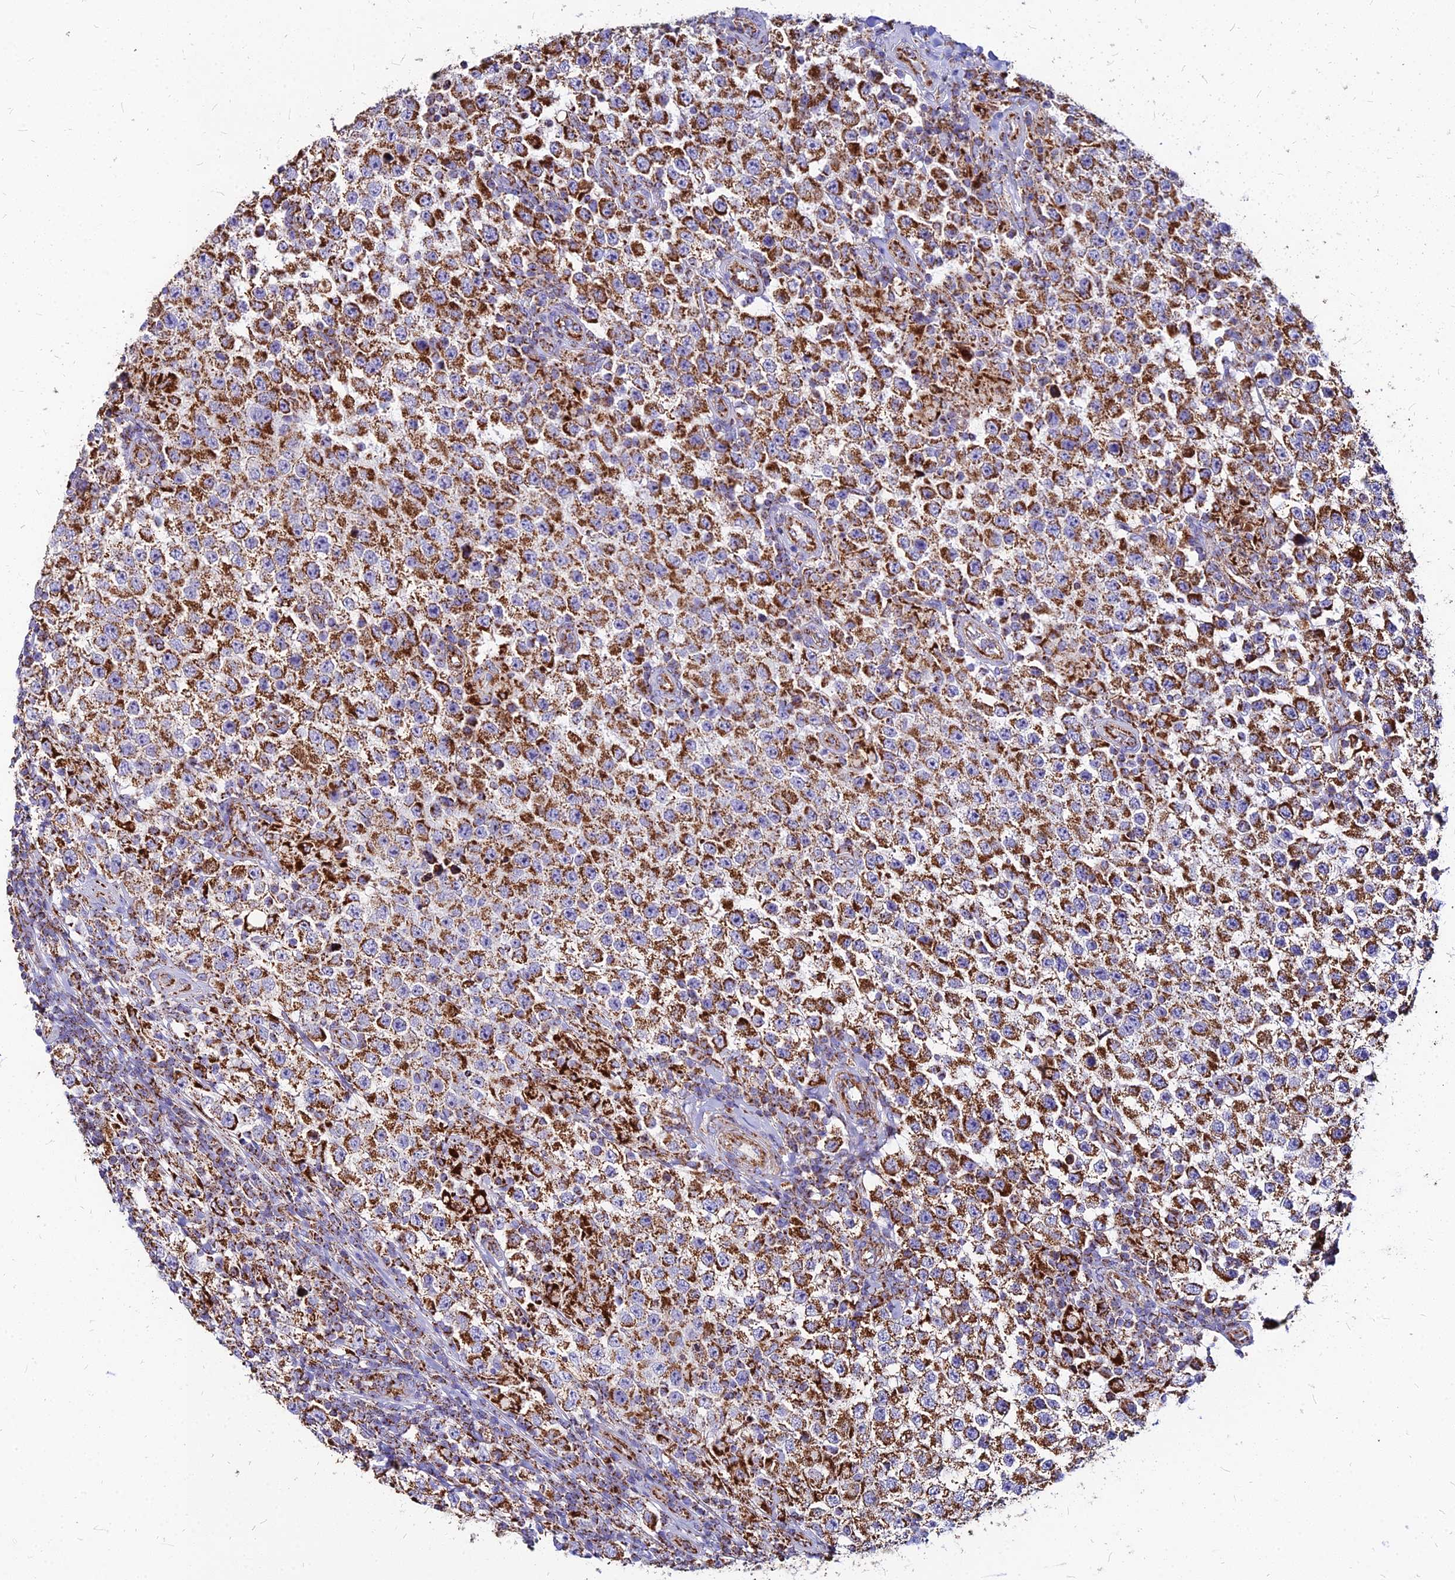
{"staining": {"intensity": "strong", "quantity": ">75%", "location": "cytoplasmic/membranous"}, "tissue": "testis cancer", "cell_type": "Tumor cells", "image_type": "cancer", "snomed": [{"axis": "morphology", "description": "Normal tissue, NOS"}, {"axis": "morphology", "description": "Urothelial carcinoma, High grade"}, {"axis": "morphology", "description": "Seminoma, NOS"}, {"axis": "morphology", "description": "Carcinoma, Embryonal, NOS"}, {"axis": "topography", "description": "Urinary bladder"}, {"axis": "topography", "description": "Testis"}], "caption": "Immunohistochemical staining of testis seminoma reveals high levels of strong cytoplasmic/membranous staining in approximately >75% of tumor cells.", "gene": "DLD", "patient": {"sex": "male", "age": 41}}